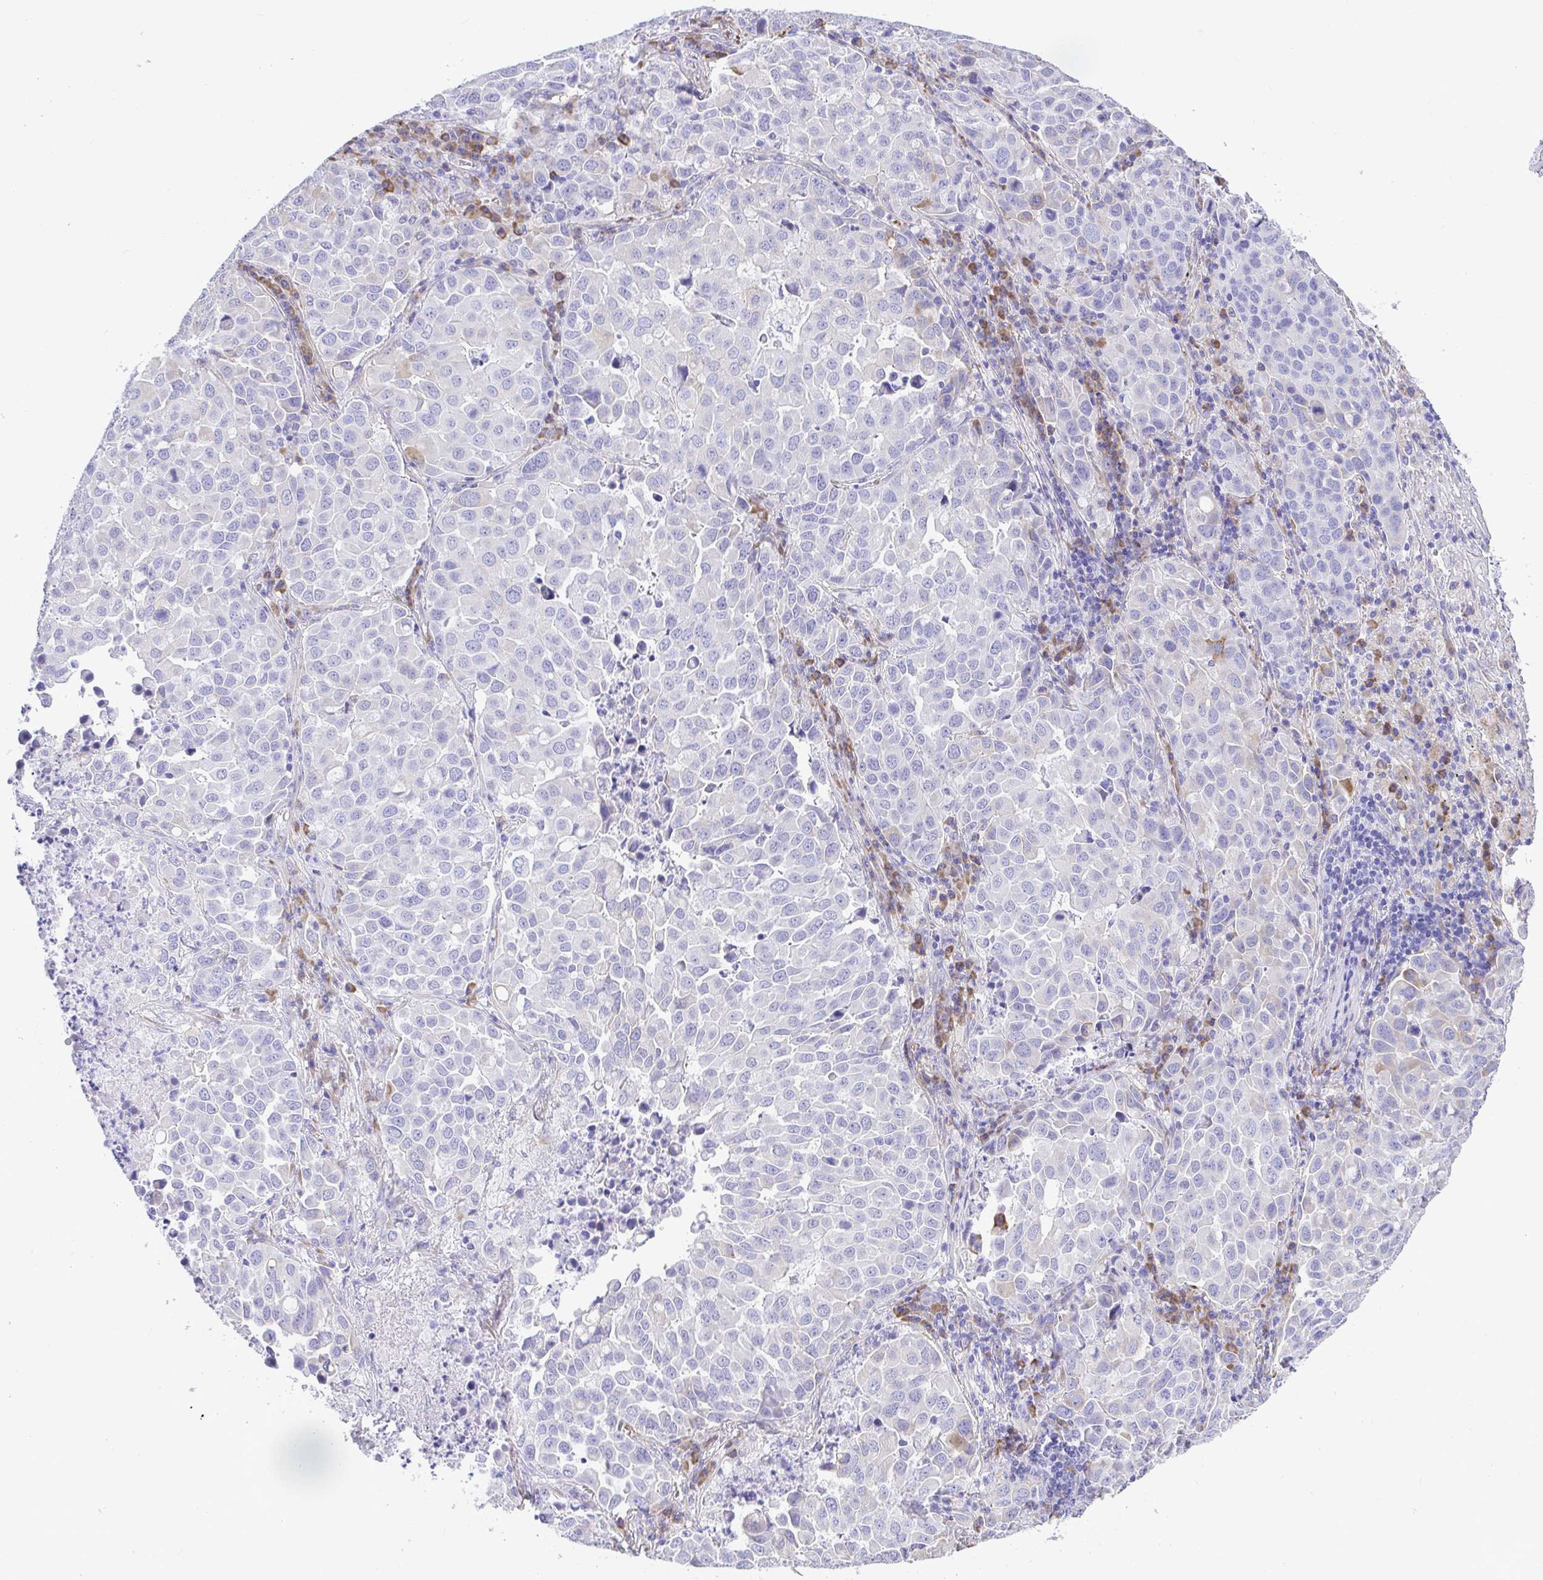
{"staining": {"intensity": "negative", "quantity": "none", "location": "none"}, "tissue": "lung cancer", "cell_type": "Tumor cells", "image_type": "cancer", "snomed": [{"axis": "morphology", "description": "Adenocarcinoma, NOS"}, {"axis": "morphology", "description": "Adenocarcinoma, metastatic, NOS"}, {"axis": "topography", "description": "Lymph node"}, {"axis": "topography", "description": "Lung"}], "caption": "Tumor cells are negative for protein expression in human lung cancer.", "gene": "ADRA2C", "patient": {"sex": "female", "age": 65}}